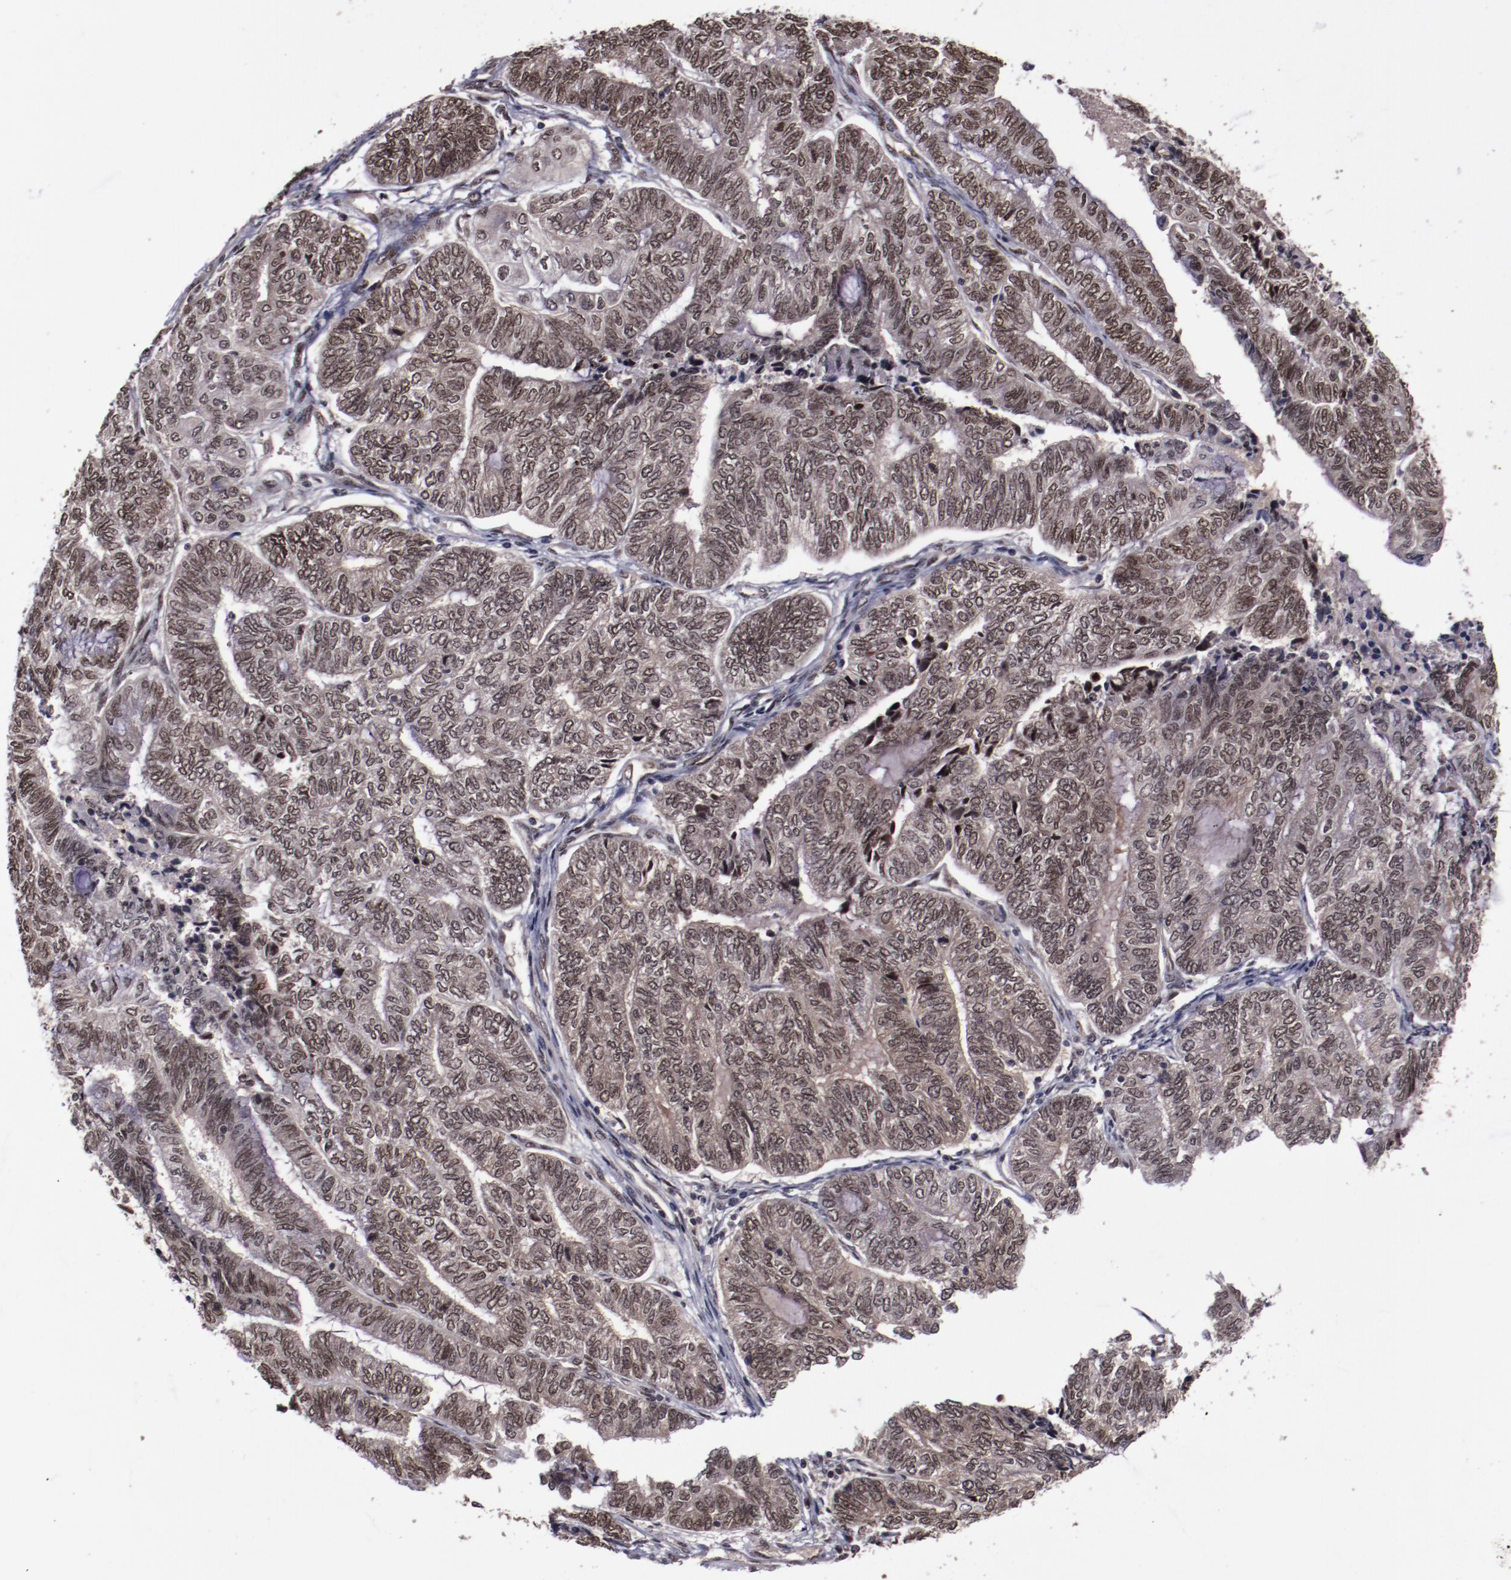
{"staining": {"intensity": "moderate", "quantity": ">75%", "location": "cytoplasmic/membranous,nuclear"}, "tissue": "endometrial cancer", "cell_type": "Tumor cells", "image_type": "cancer", "snomed": [{"axis": "morphology", "description": "Adenocarcinoma, NOS"}, {"axis": "topography", "description": "Uterus"}, {"axis": "topography", "description": "Endometrium"}], "caption": "Human adenocarcinoma (endometrial) stained for a protein (brown) exhibits moderate cytoplasmic/membranous and nuclear positive positivity in about >75% of tumor cells.", "gene": "ERH", "patient": {"sex": "female", "age": 70}}